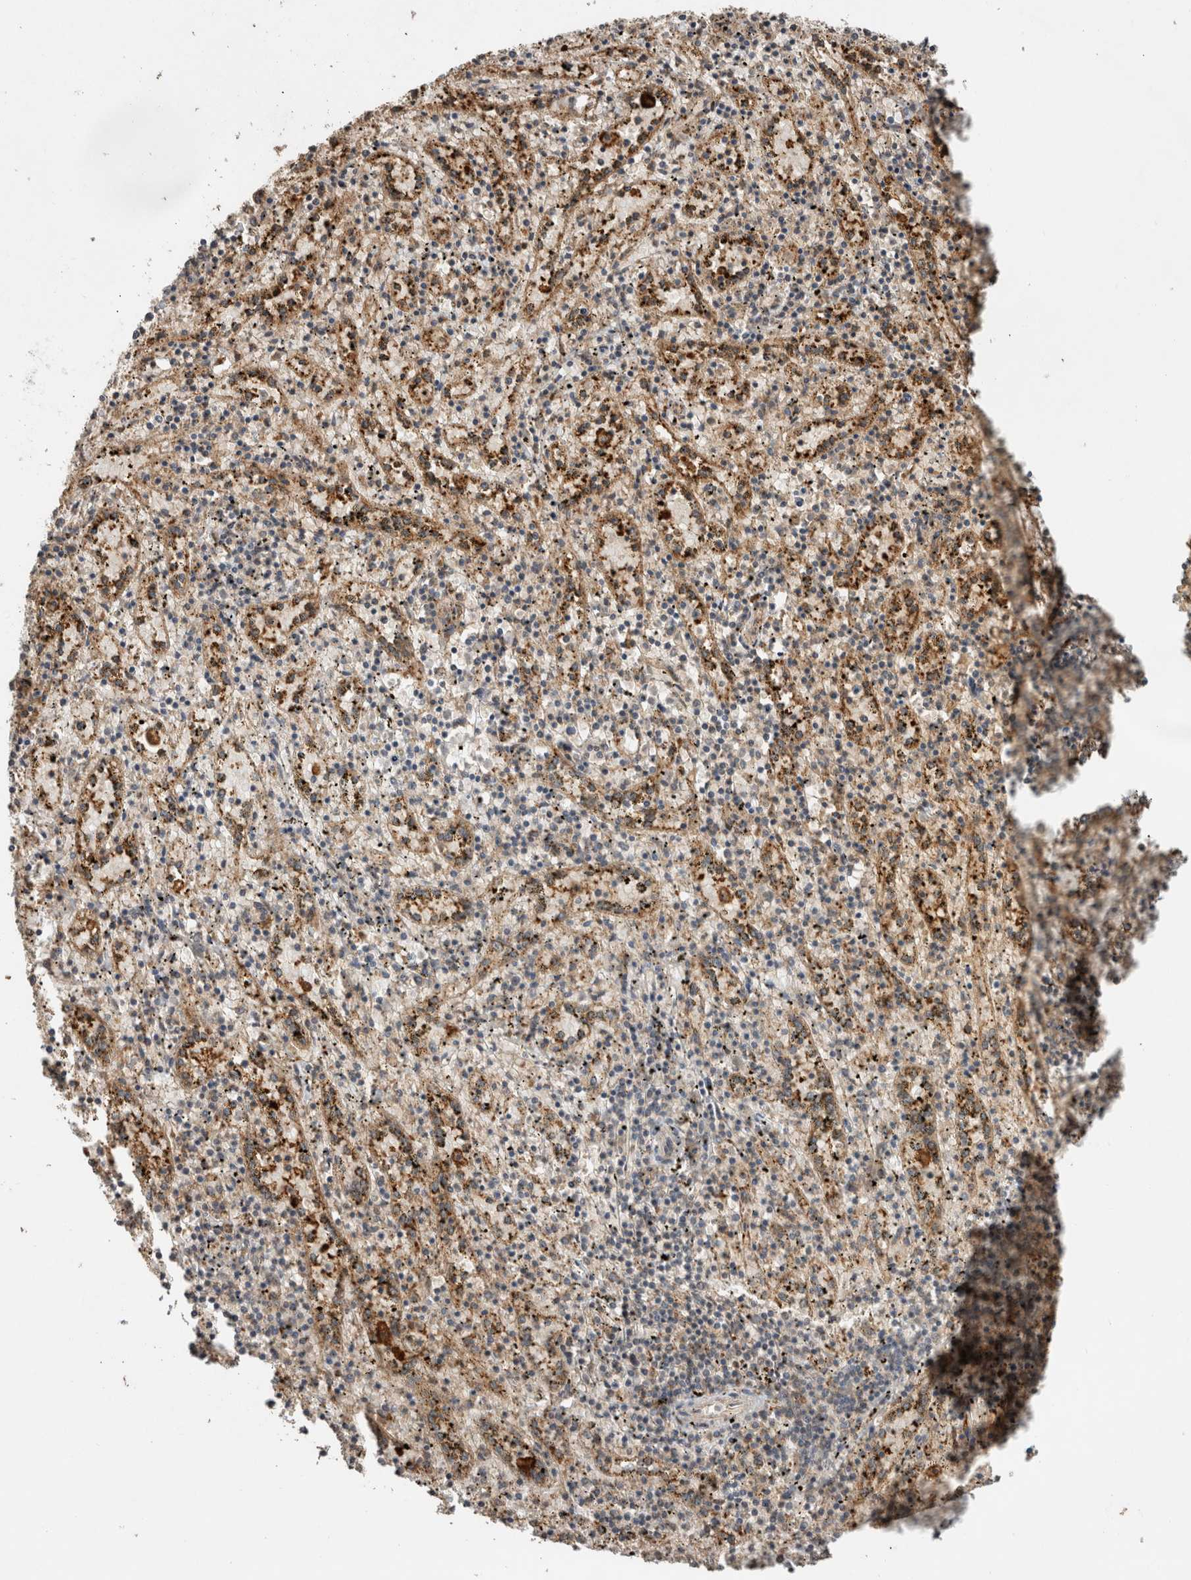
{"staining": {"intensity": "weak", "quantity": "<25%", "location": "cytoplasmic/membranous"}, "tissue": "spleen", "cell_type": "Cells in red pulp", "image_type": "normal", "snomed": [{"axis": "morphology", "description": "Normal tissue, NOS"}, {"axis": "topography", "description": "Spleen"}], "caption": "There is no significant positivity in cells in red pulp of spleen. (DAB (3,3'-diaminobenzidine) immunohistochemistry with hematoxylin counter stain).", "gene": "FAM3A", "patient": {"sex": "male", "age": 72}}